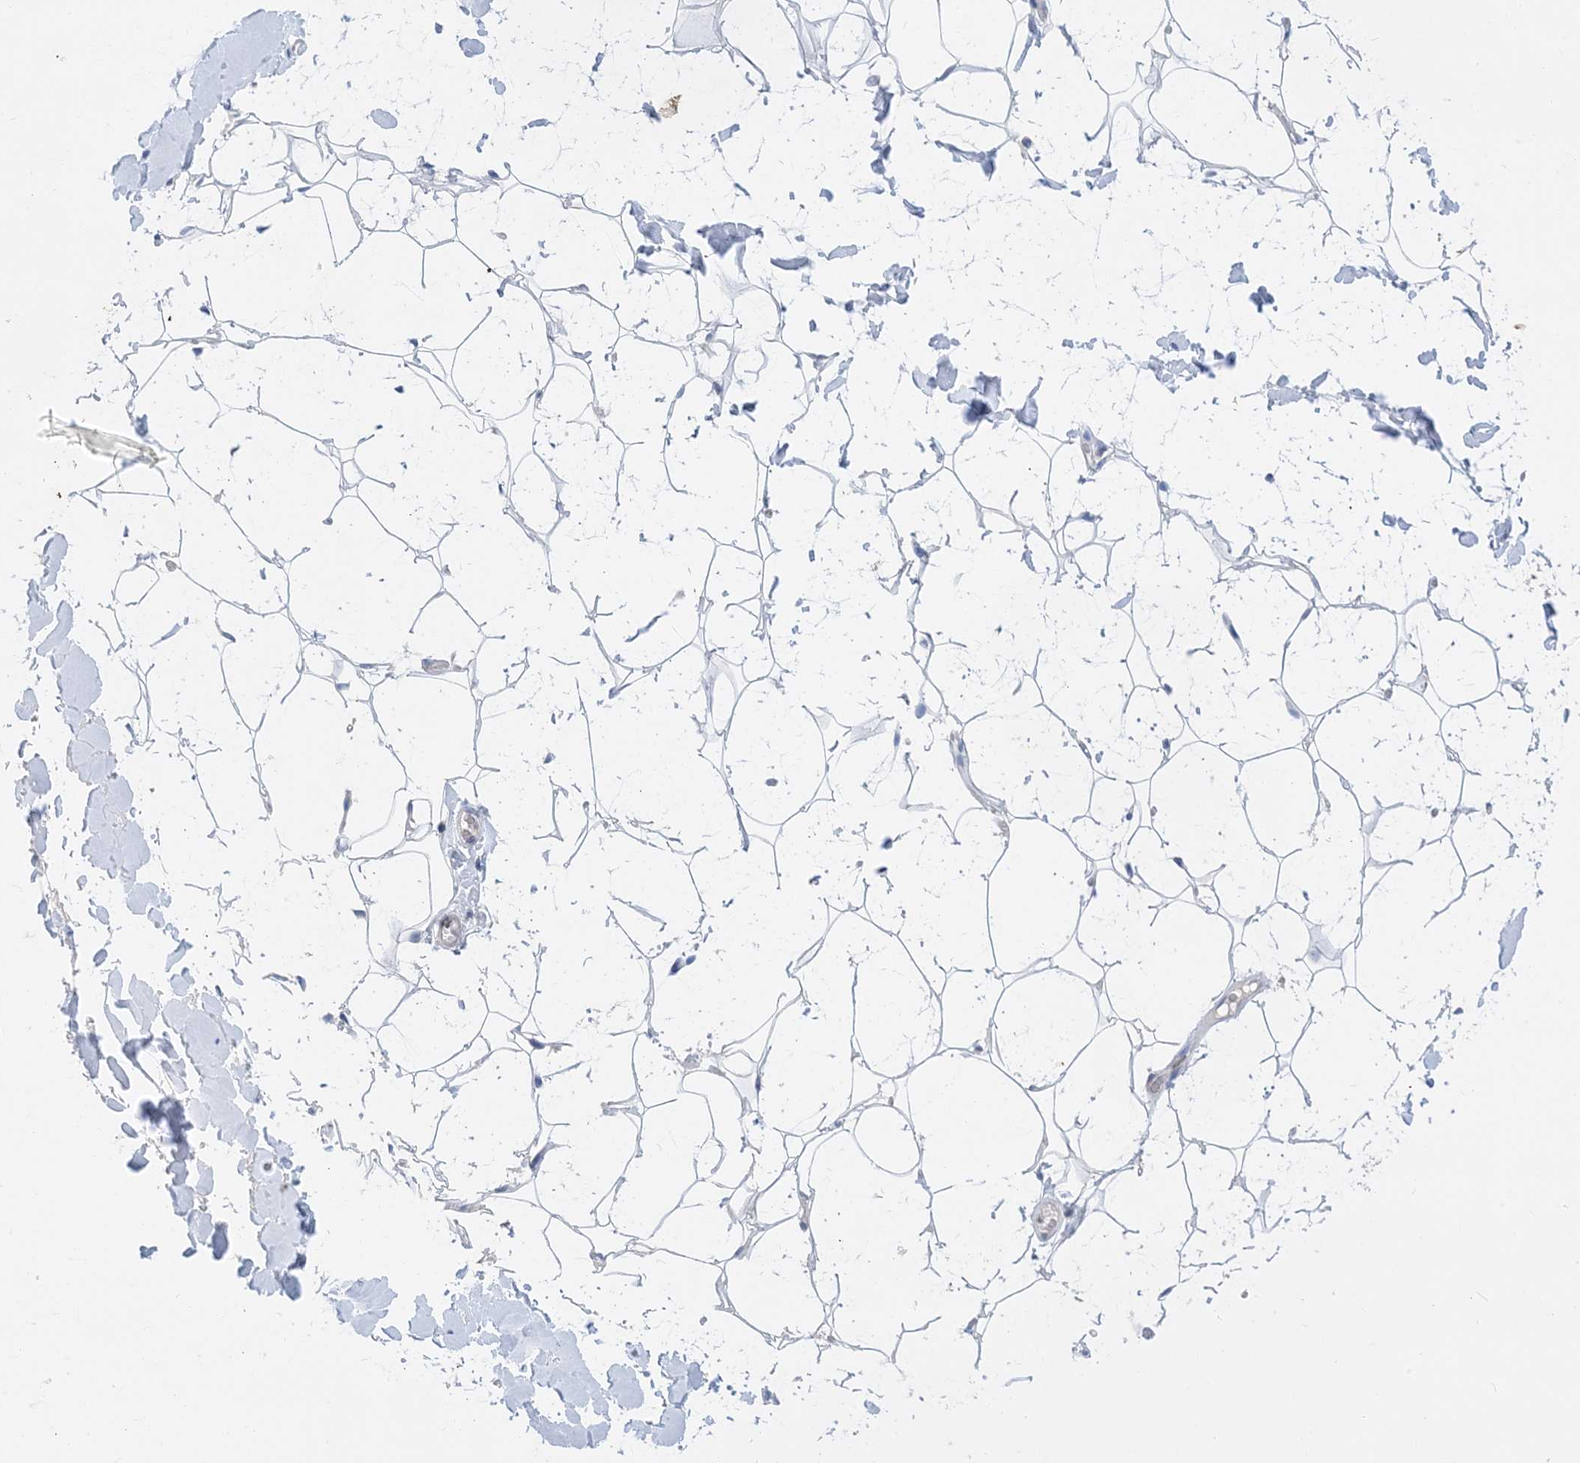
{"staining": {"intensity": "negative", "quantity": "none", "location": "none"}, "tissue": "adipose tissue", "cell_type": "Adipocytes", "image_type": "normal", "snomed": [{"axis": "morphology", "description": "Normal tissue, NOS"}, {"axis": "topography", "description": "Breast"}], "caption": "IHC histopathology image of benign adipose tissue: human adipose tissue stained with DAB reveals no significant protein expression in adipocytes.", "gene": "KPRP", "patient": {"sex": "female", "age": 26}}